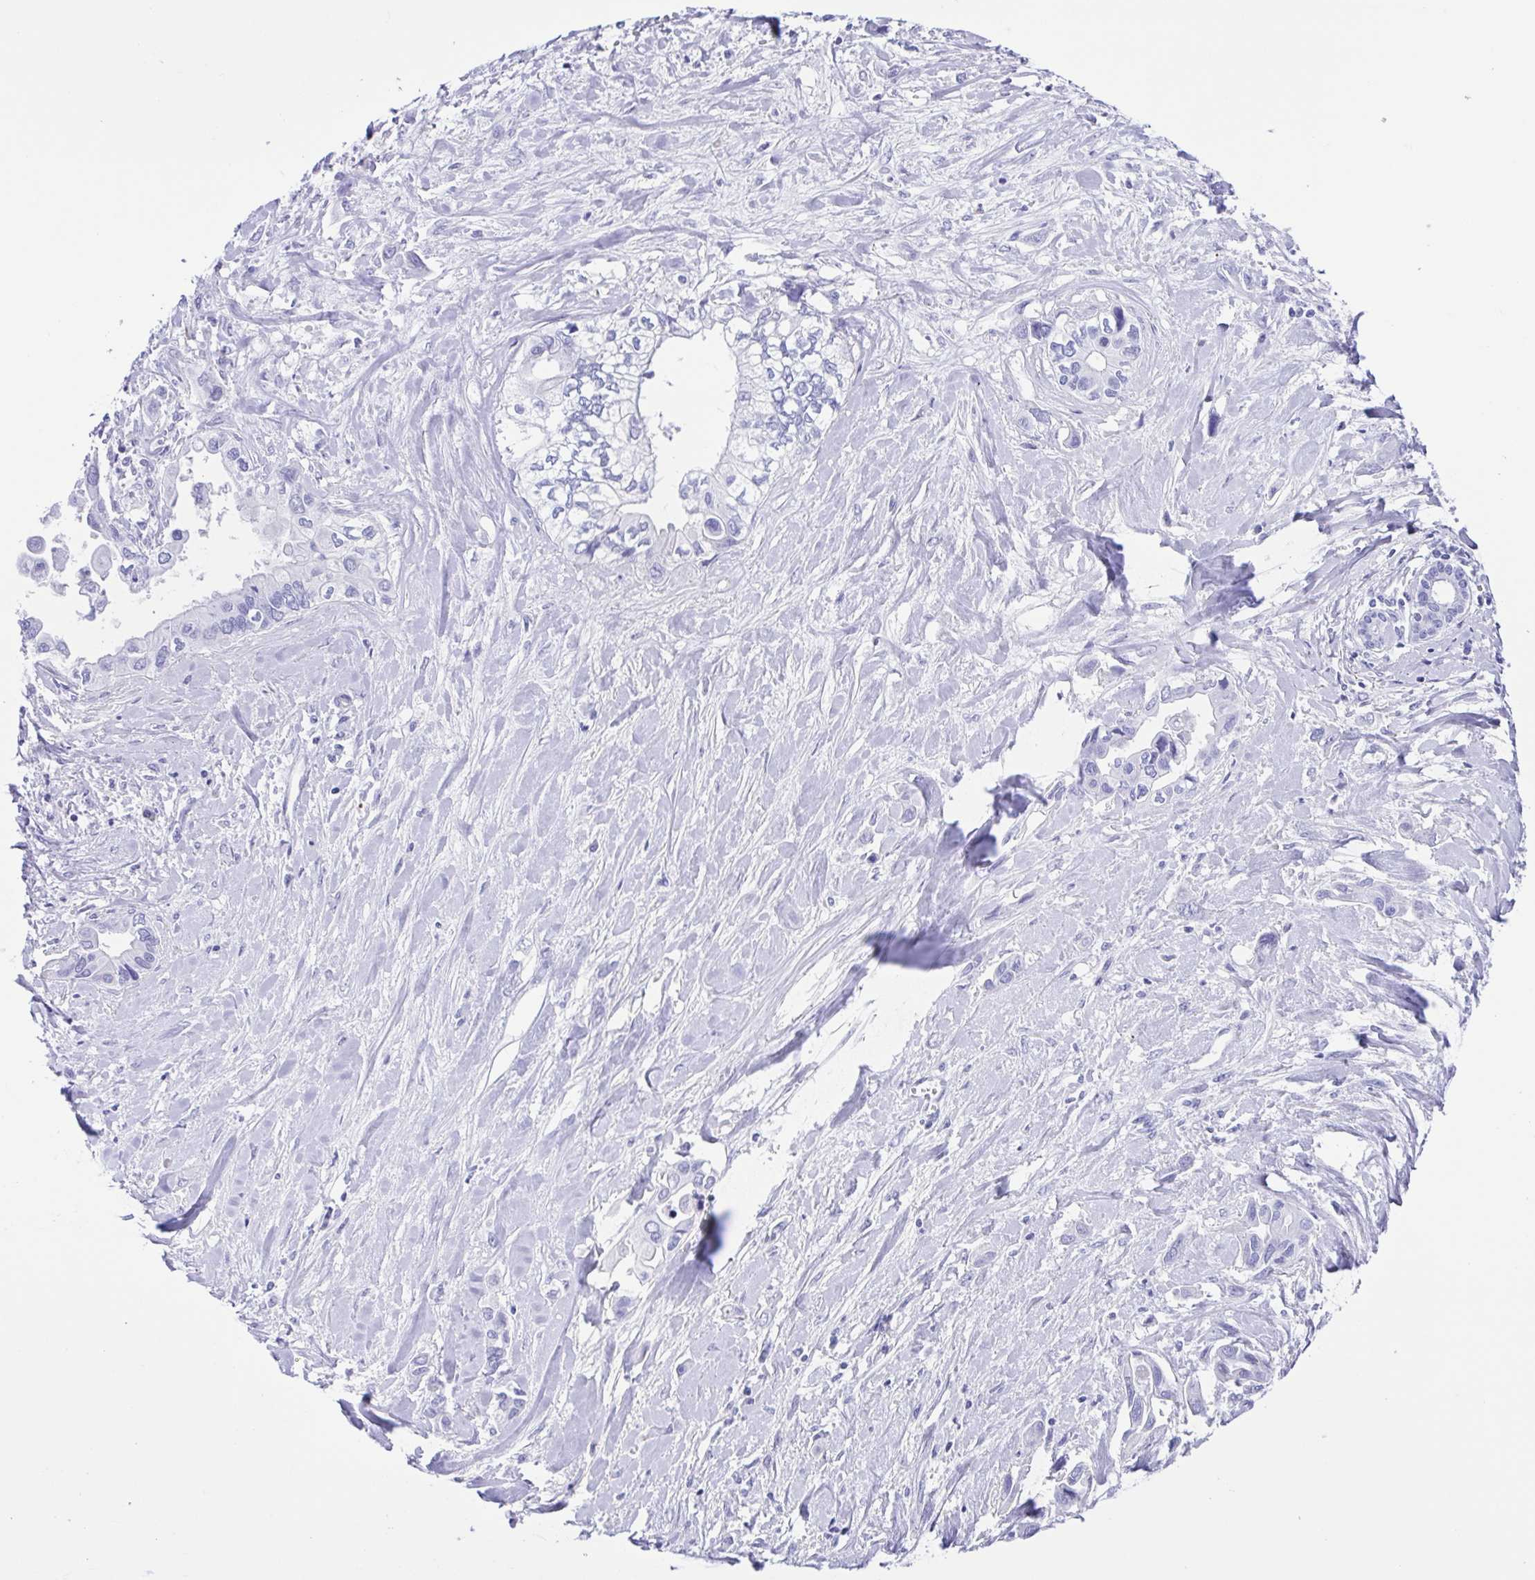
{"staining": {"intensity": "negative", "quantity": "none", "location": "none"}, "tissue": "liver cancer", "cell_type": "Tumor cells", "image_type": "cancer", "snomed": [{"axis": "morphology", "description": "Cholangiocarcinoma"}, {"axis": "topography", "description": "Liver"}], "caption": "This is a micrograph of IHC staining of liver cancer, which shows no positivity in tumor cells.", "gene": "GPR17", "patient": {"sex": "female", "age": 64}}